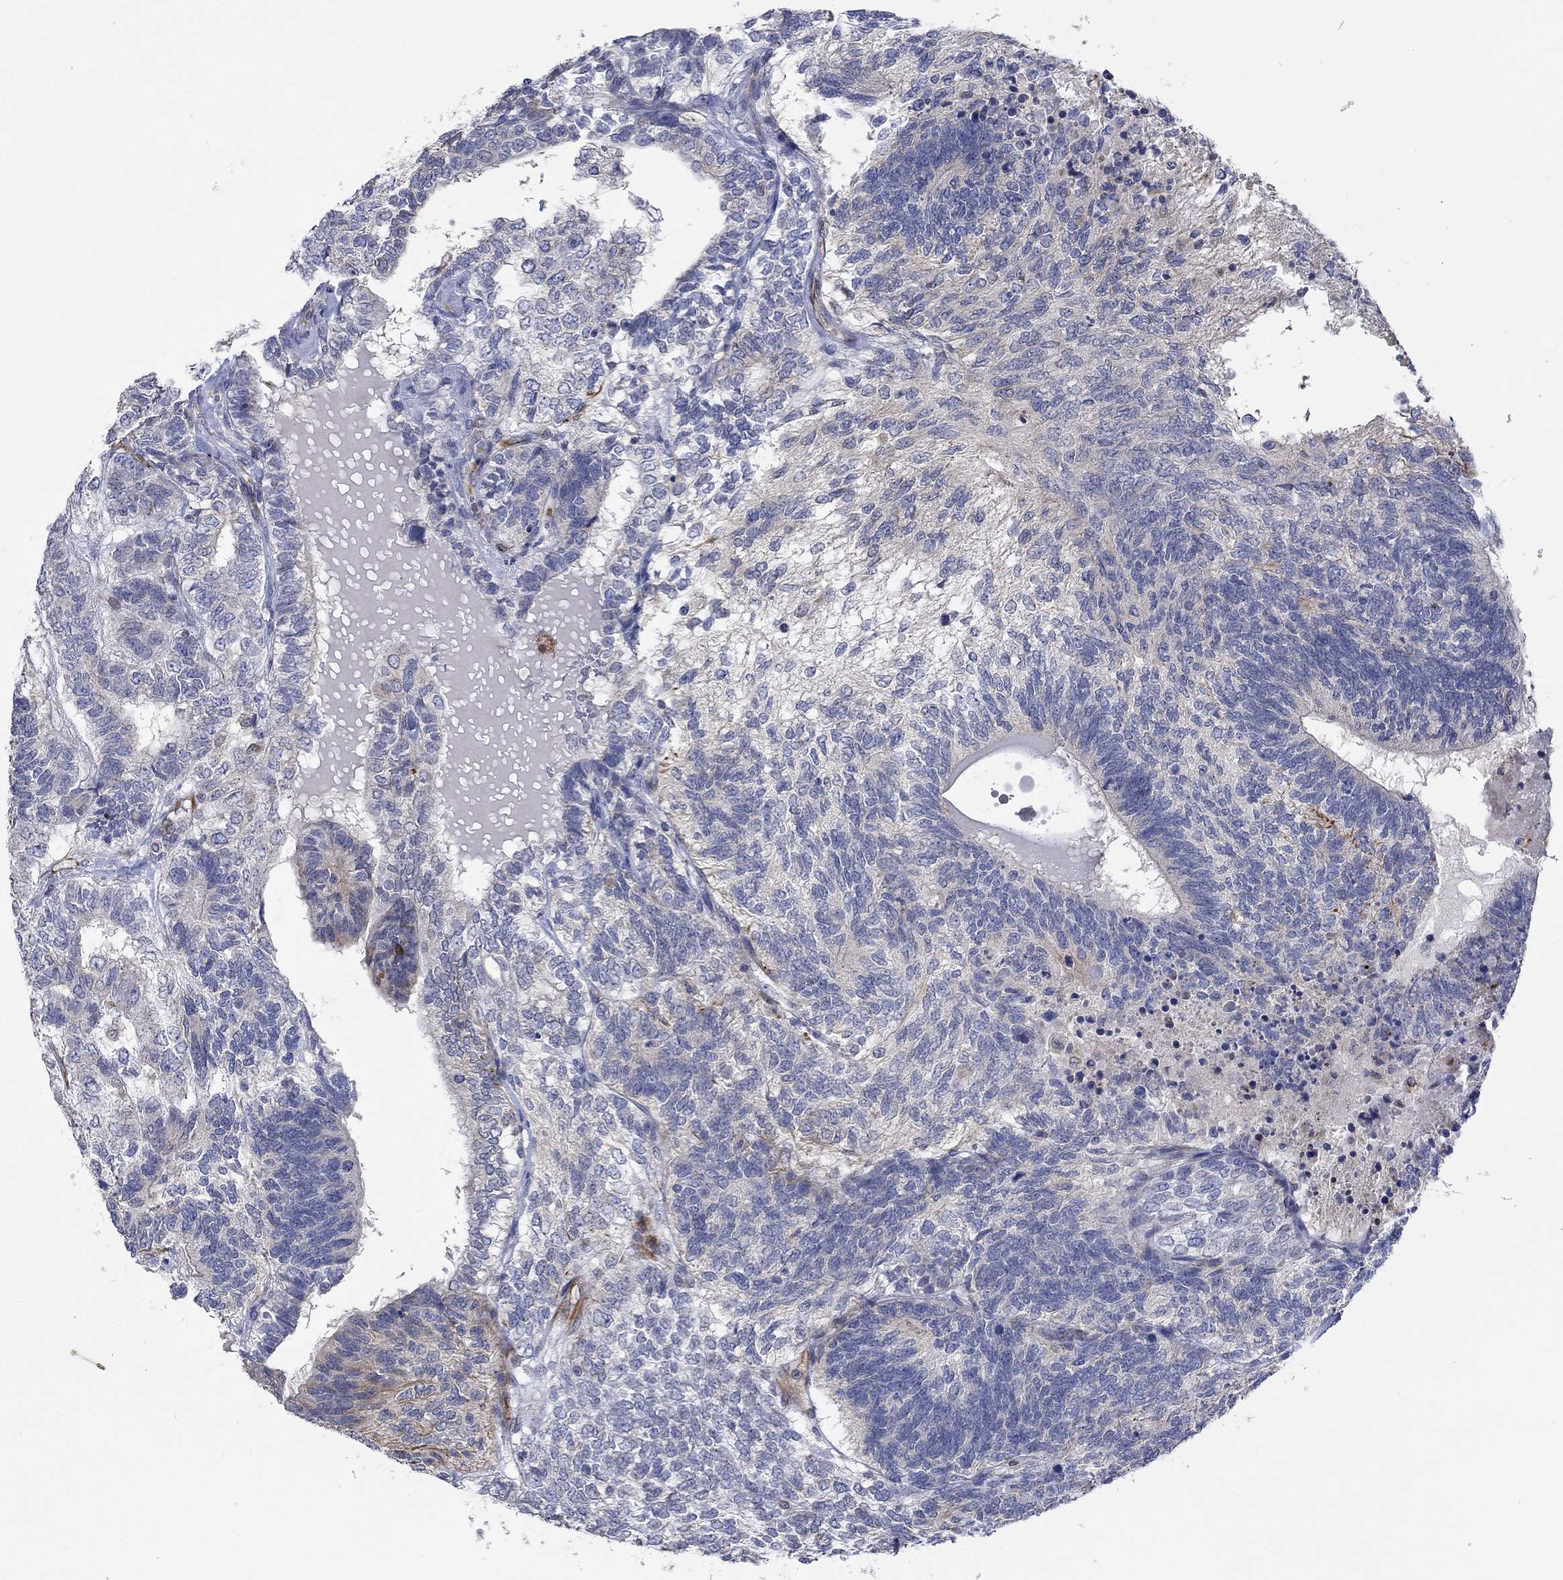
{"staining": {"intensity": "weak", "quantity": "<25%", "location": "cytoplasmic/membranous"}, "tissue": "testis cancer", "cell_type": "Tumor cells", "image_type": "cancer", "snomed": [{"axis": "morphology", "description": "Seminoma, NOS"}, {"axis": "morphology", "description": "Carcinoma, Embryonal, NOS"}, {"axis": "topography", "description": "Testis"}], "caption": "Immunohistochemistry (IHC) of human testis cancer (embryonal carcinoma) displays no staining in tumor cells.", "gene": "CAMK1D", "patient": {"sex": "male", "age": 41}}